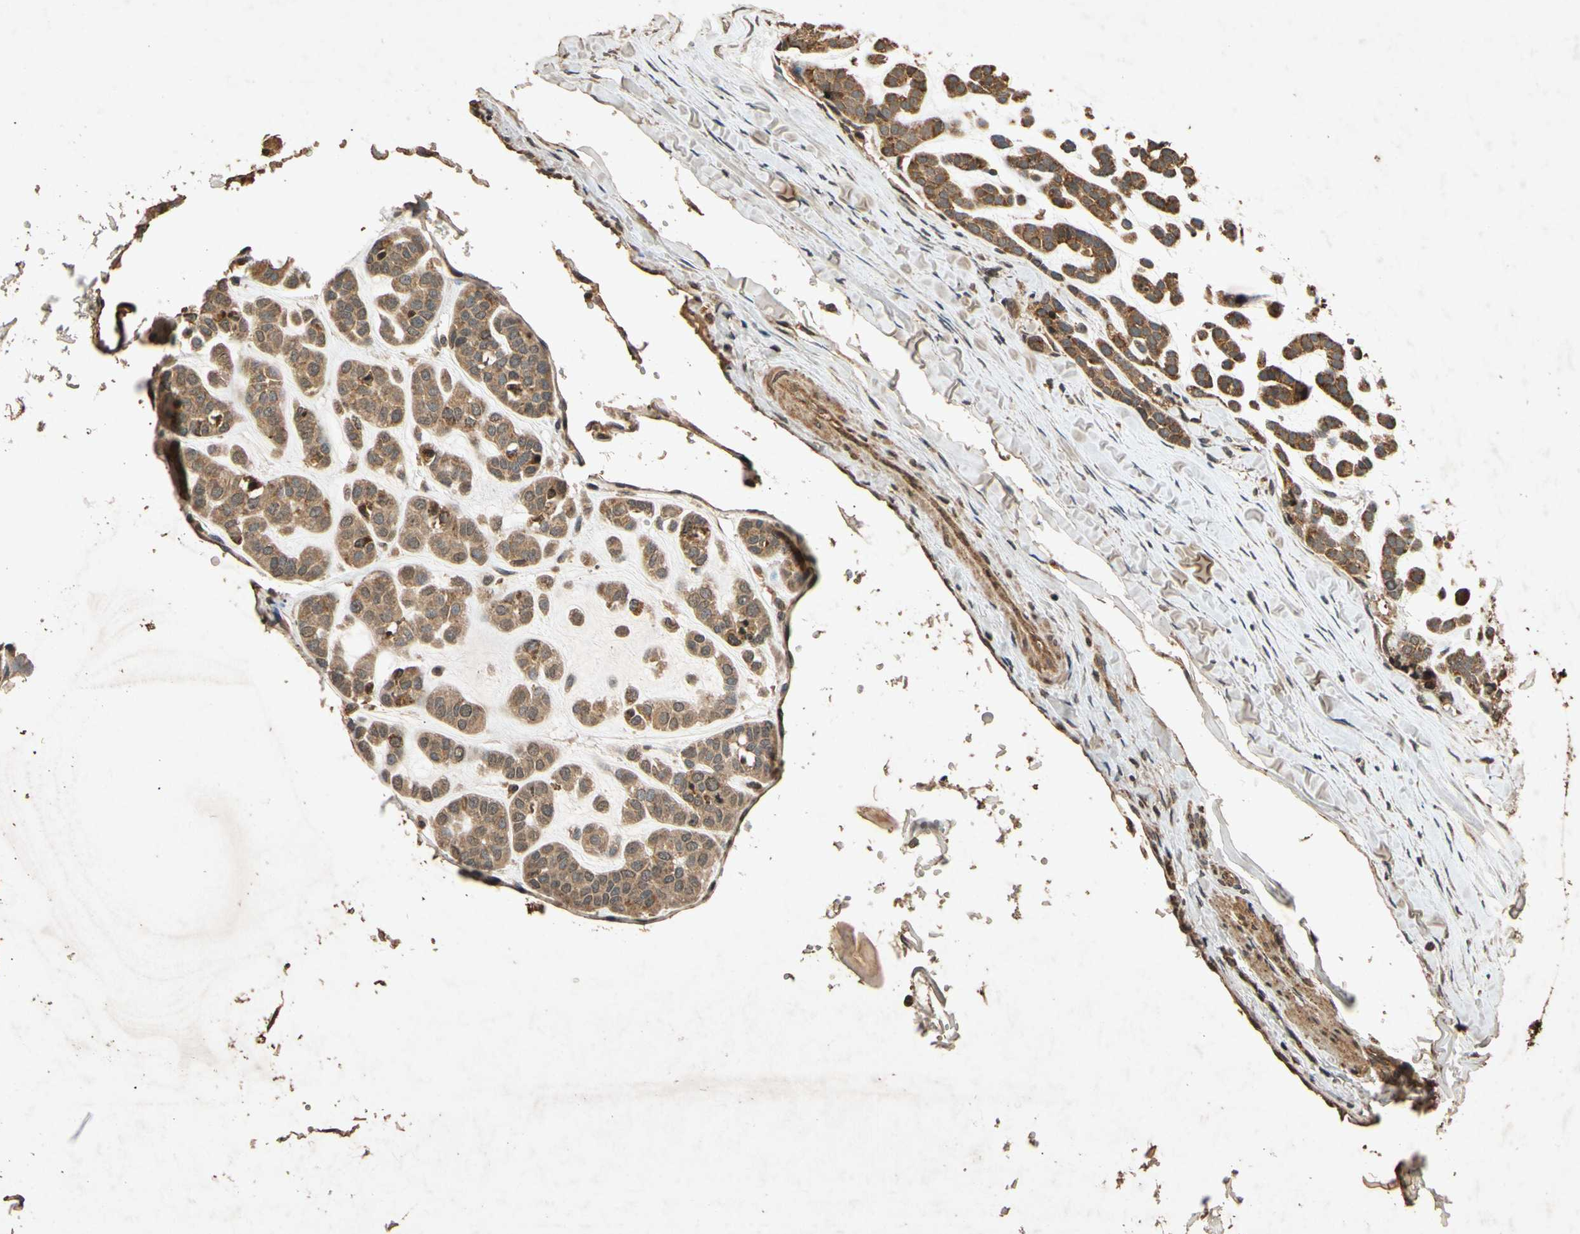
{"staining": {"intensity": "moderate", "quantity": ">75%", "location": "cytoplasmic/membranous"}, "tissue": "head and neck cancer", "cell_type": "Tumor cells", "image_type": "cancer", "snomed": [{"axis": "morphology", "description": "Adenocarcinoma, NOS"}, {"axis": "morphology", "description": "Adenoma, NOS"}, {"axis": "topography", "description": "Head-Neck"}], "caption": "Immunohistochemical staining of head and neck cancer shows moderate cytoplasmic/membranous protein expression in approximately >75% of tumor cells.", "gene": "TXN2", "patient": {"sex": "female", "age": 55}}